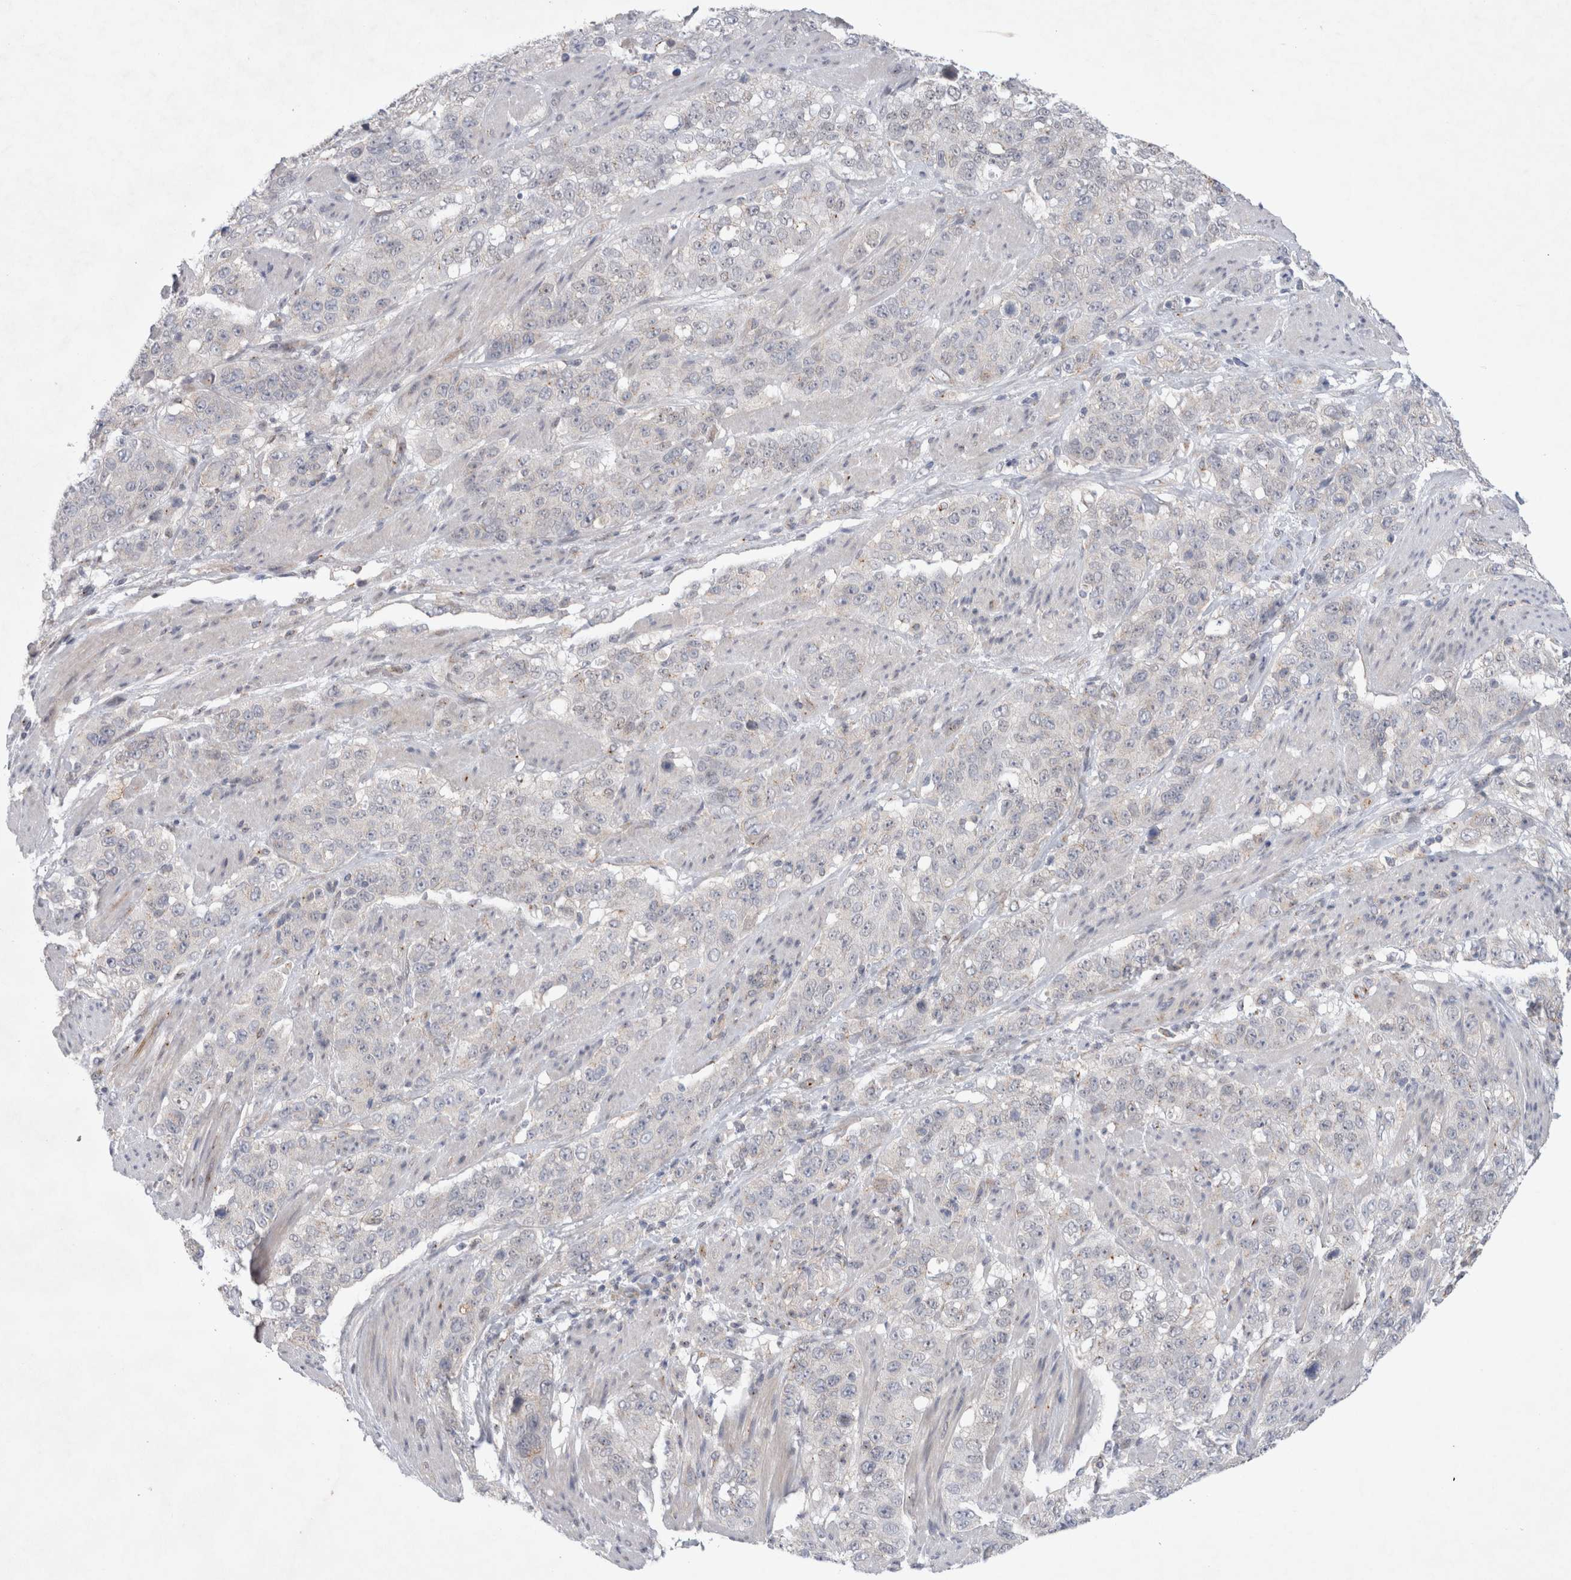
{"staining": {"intensity": "negative", "quantity": "none", "location": "none"}, "tissue": "stomach cancer", "cell_type": "Tumor cells", "image_type": "cancer", "snomed": [{"axis": "morphology", "description": "Adenocarcinoma, NOS"}, {"axis": "topography", "description": "Stomach"}], "caption": "Immunohistochemistry micrograph of neoplastic tissue: human stomach cancer stained with DAB (3,3'-diaminobenzidine) demonstrates no significant protein positivity in tumor cells.", "gene": "BICD2", "patient": {"sex": "male", "age": 48}}